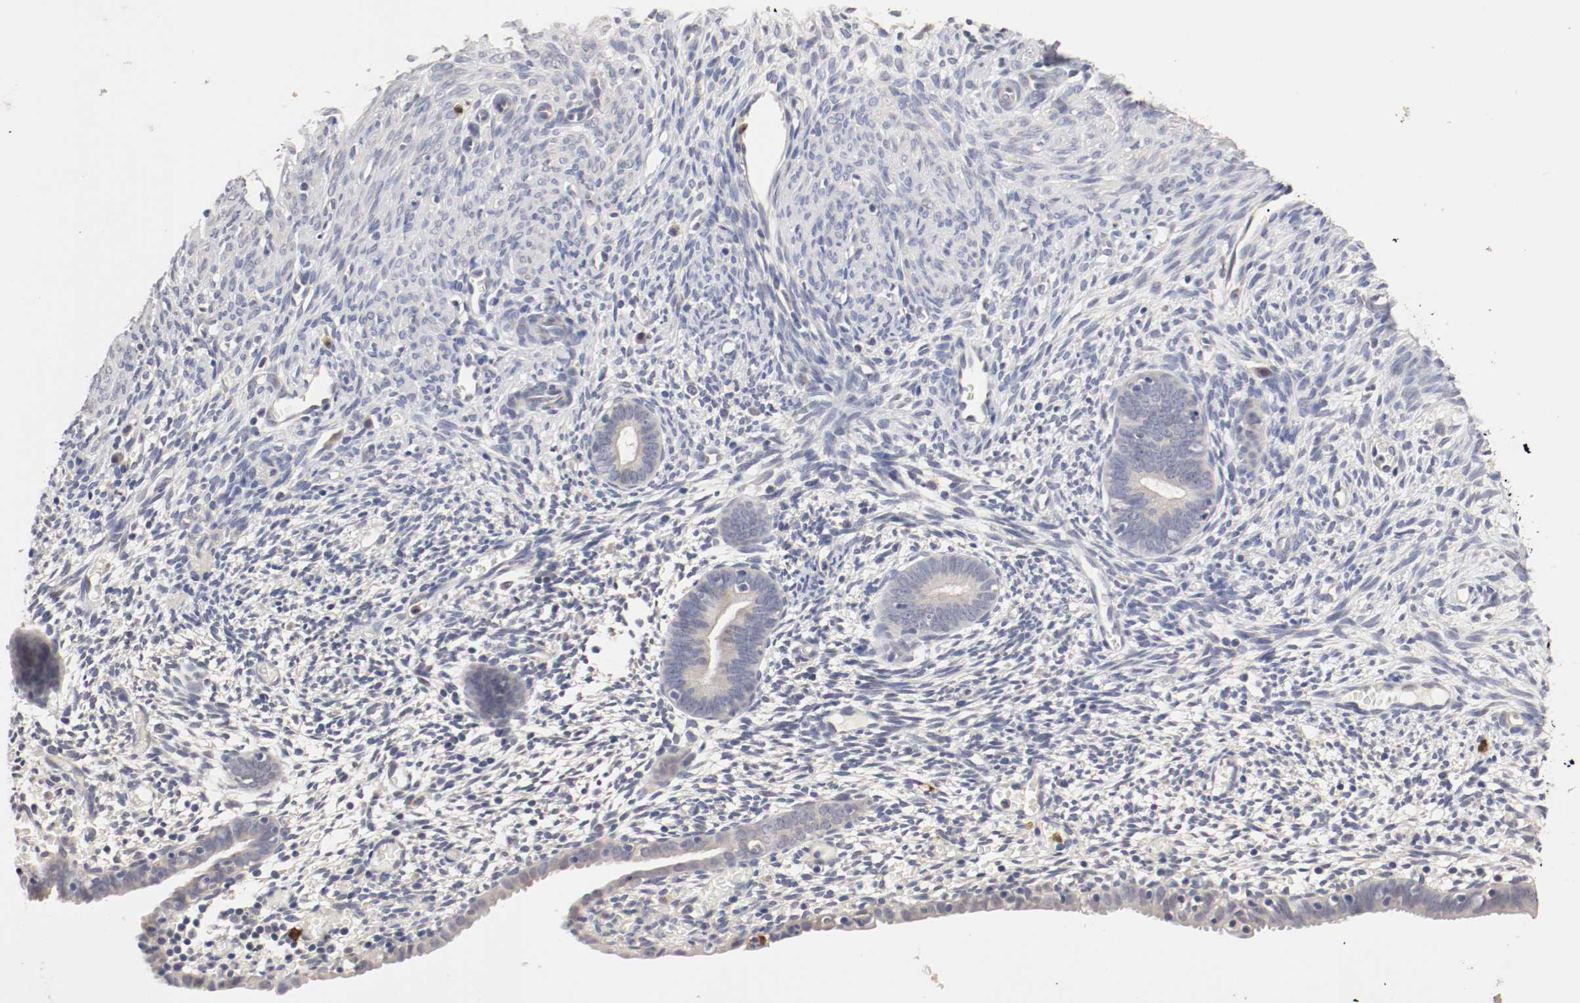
{"staining": {"intensity": "negative", "quantity": "none", "location": "none"}, "tissue": "endometrium", "cell_type": "Cells in endometrial stroma", "image_type": "normal", "snomed": [{"axis": "morphology", "description": "Normal tissue, NOS"}, {"axis": "morphology", "description": "Atrophy, NOS"}, {"axis": "topography", "description": "Uterus"}, {"axis": "topography", "description": "Endometrium"}], "caption": "Immunohistochemical staining of unremarkable human endometrium shows no significant staining in cells in endometrial stroma.", "gene": "CEBPE", "patient": {"sex": "female", "age": 68}}